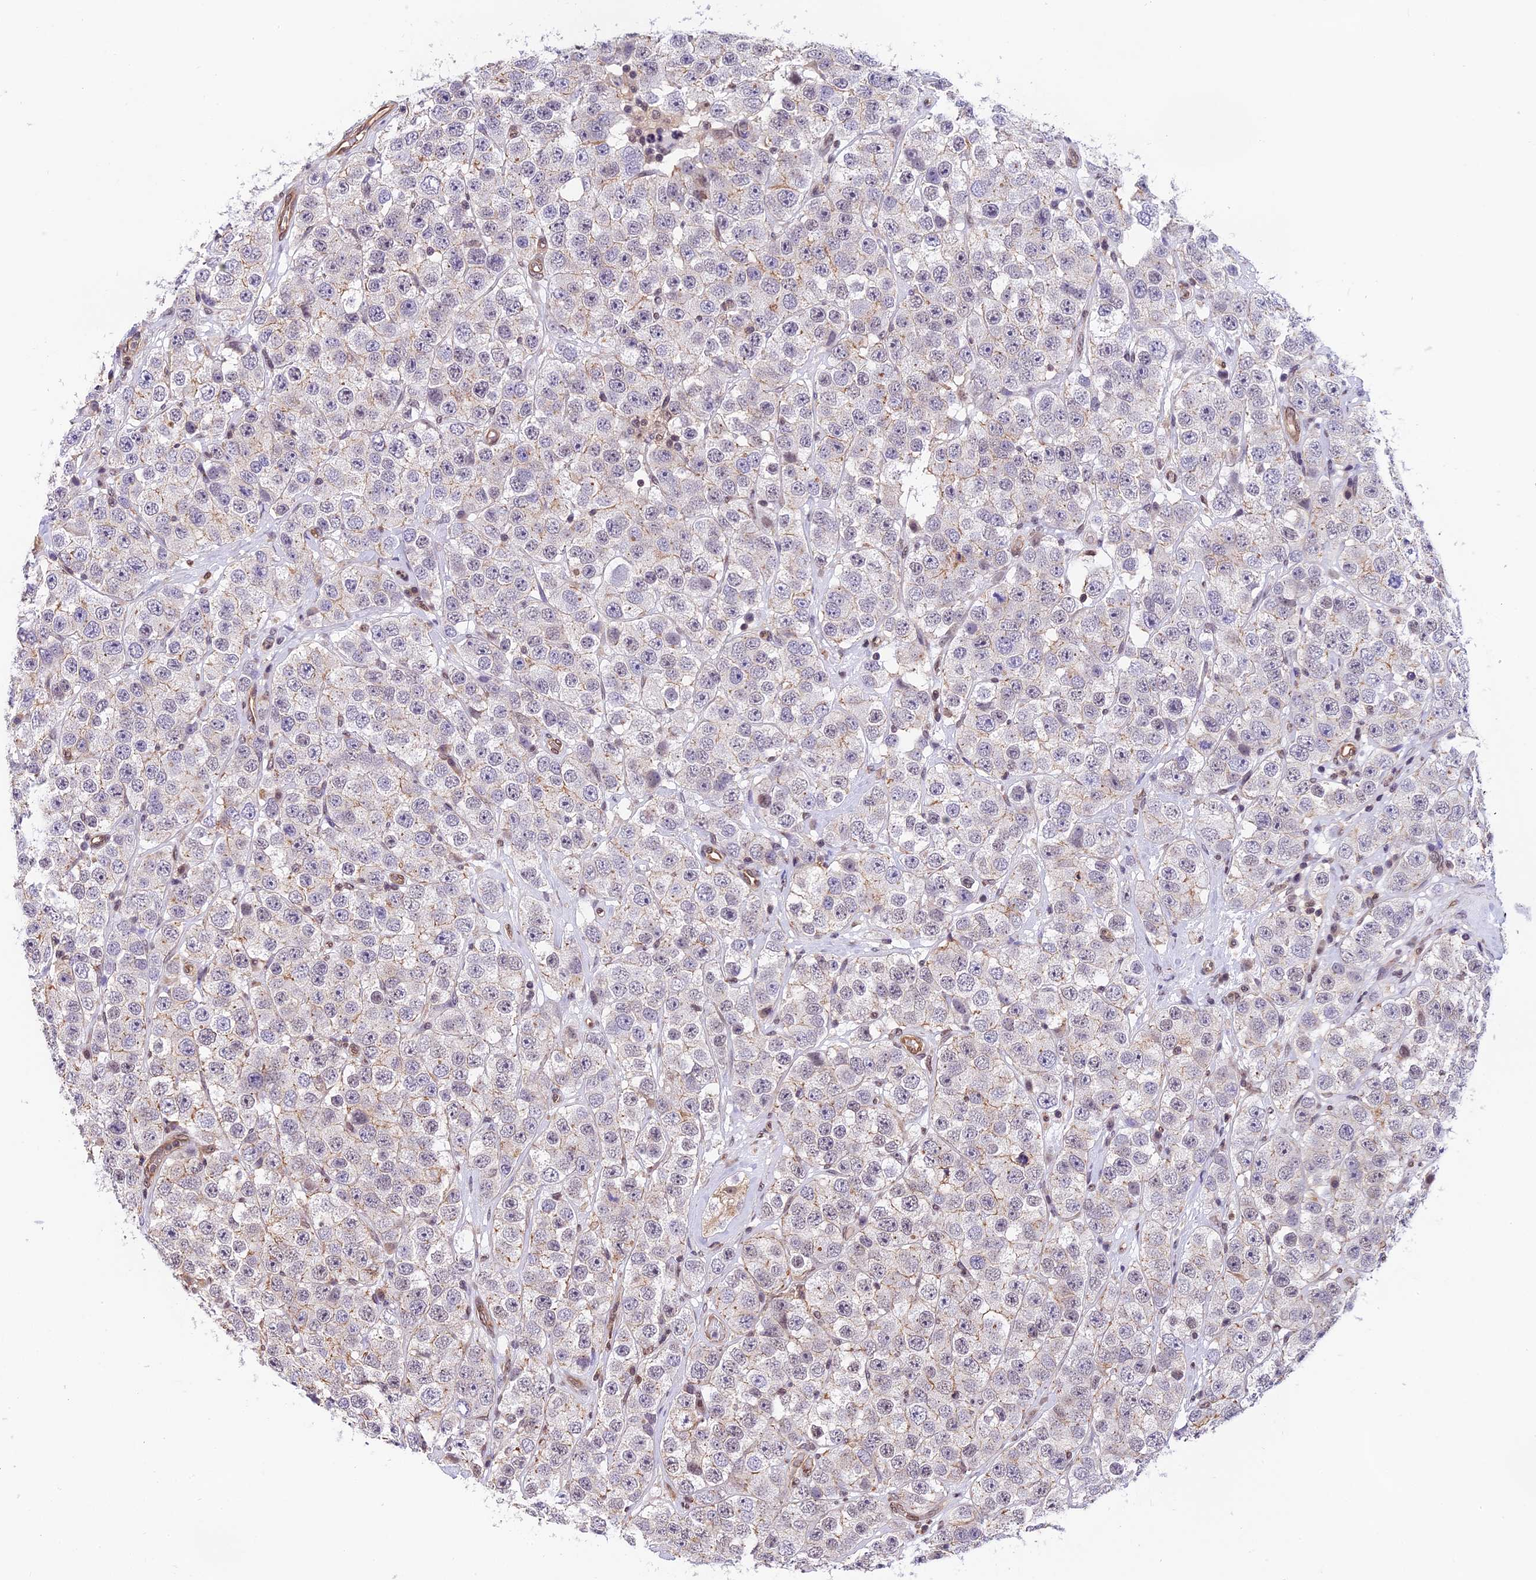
{"staining": {"intensity": "negative", "quantity": "none", "location": "none"}, "tissue": "testis cancer", "cell_type": "Tumor cells", "image_type": "cancer", "snomed": [{"axis": "morphology", "description": "Seminoma, NOS"}, {"axis": "topography", "description": "Testis"}], "caption": "Testis cancer (seminoma) was stained to show a protein in brown. There is no significant expression in tumor cells.", "gene": "ZC3H4", "patient": {"sex": "male", "age": 28}}